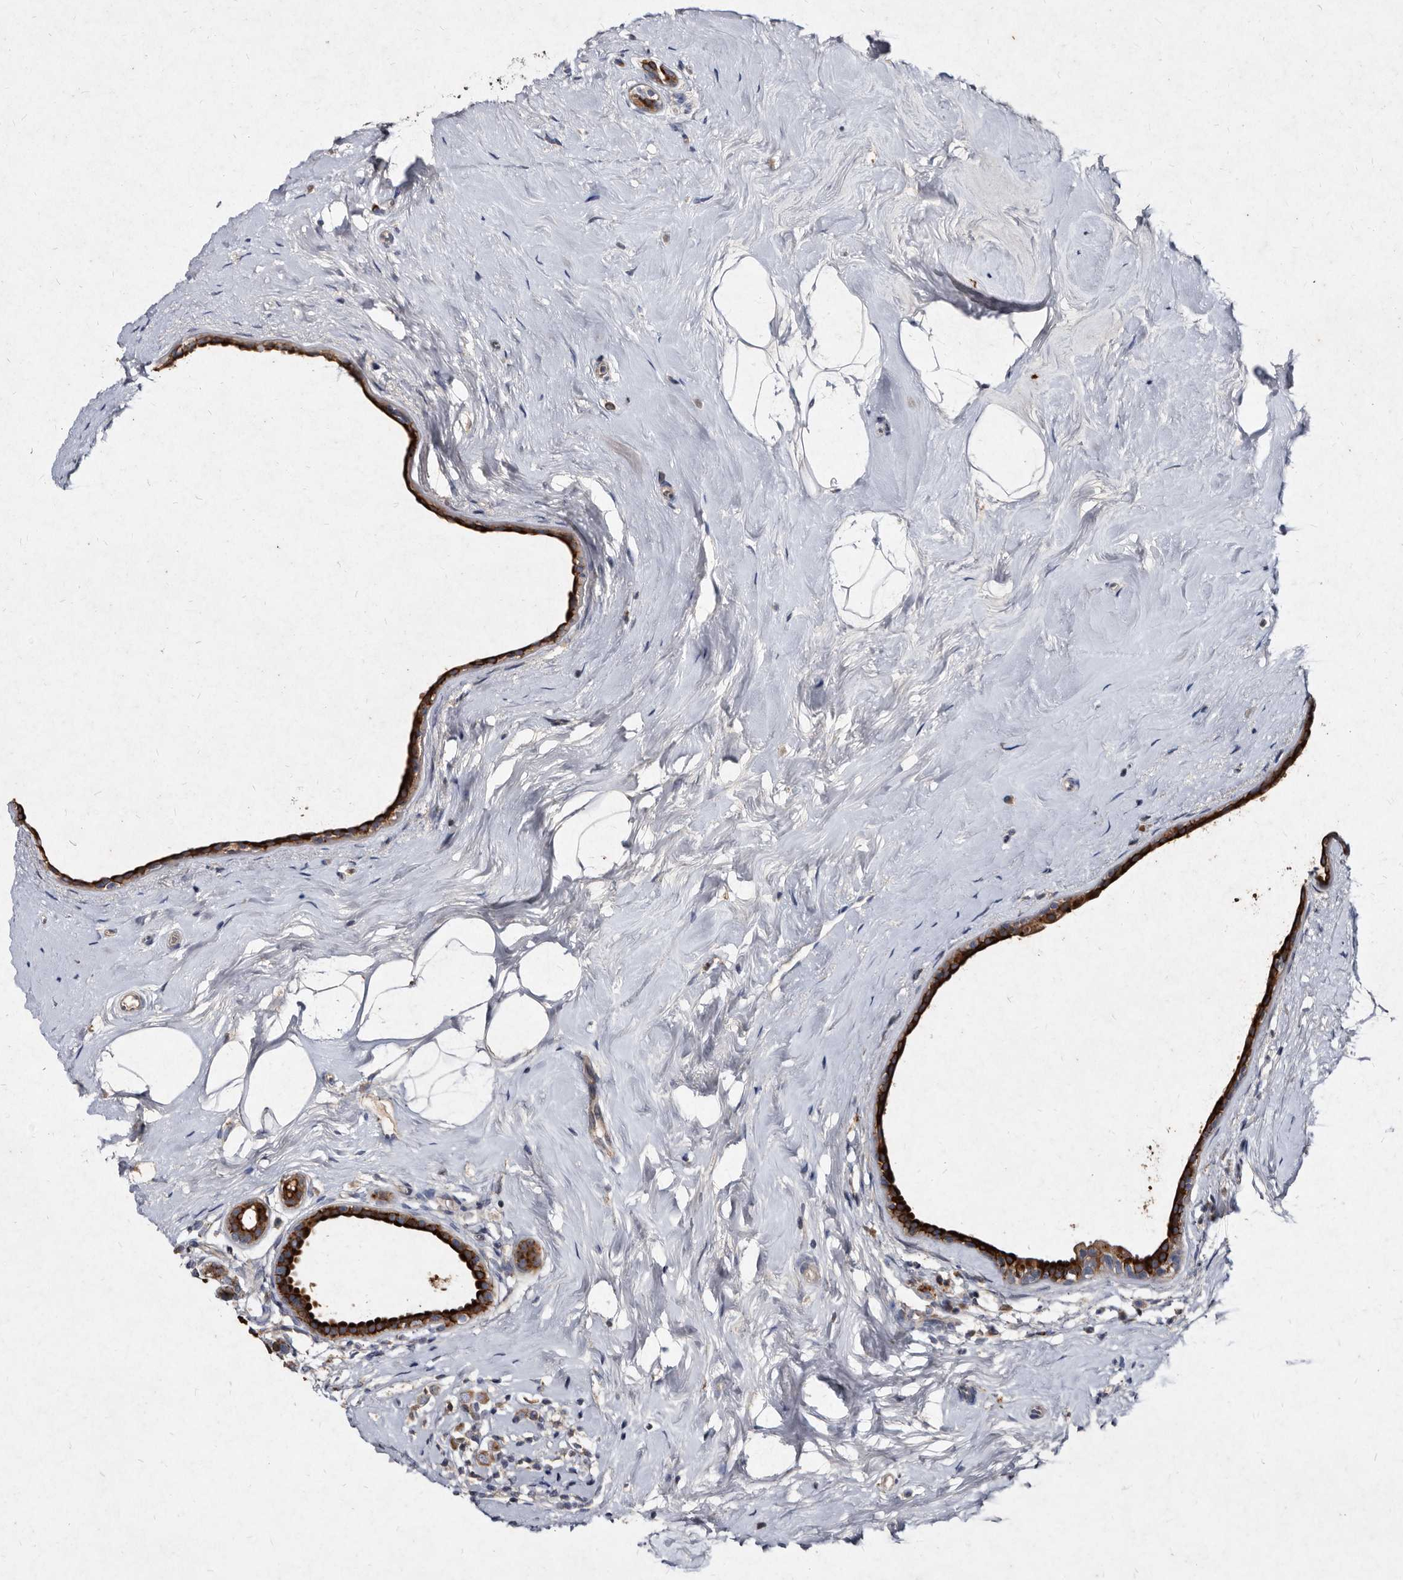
{"staining": {"intensity": "strong", "quantity": ">75%", "location": "cytoplasmic/membranous"}, "tissue": "breast cancer", "cell_type": "Tumor cells", "image_type": "cancer", "snomed": [{"axis": "morphology", "description": "Lobular carcinoma"}, {"axis": "topography", "description": "Breast"}], "caption": "Breast cancer stained for a protein reveals strong cytoplasmic/membranous positivity in tumor cells.", "gene": "YPEL3", "patient": {"sex": "female", "age": 47}}